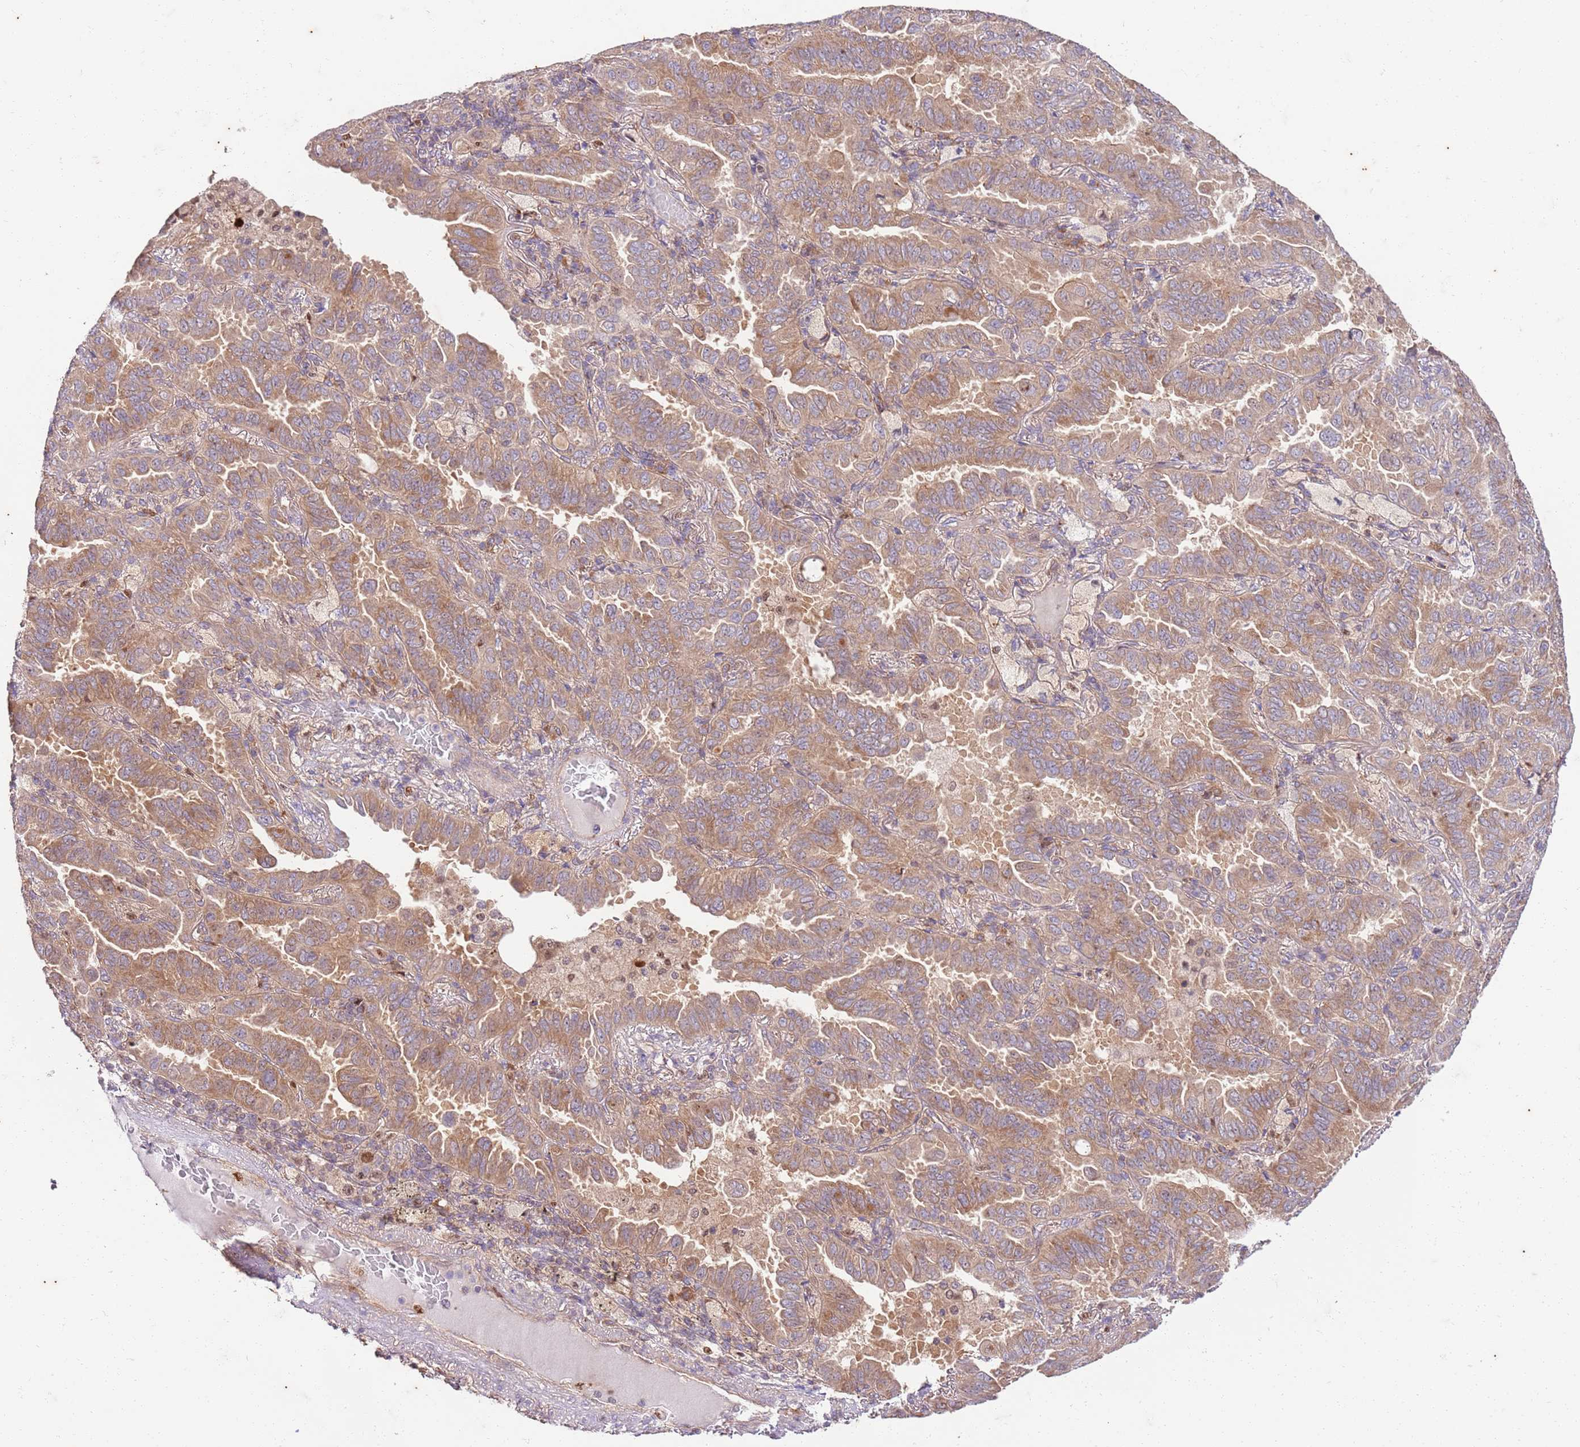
{"staining": {"intensity": "moderate", "quantity": ">75%", "location": "cytoplasmic/membranous"}, "tissue": "lung cancer", "cell_type": "Tumor cells", "image_type": "cancer", "snomed": [{"axis": "morphology", "description": "Adenocarcinoma, NOS"}, {"axis": "topography", "description": "Lung"}], "caption": "Human adenocarcinoma (lung) stained with a brown dye reveals moderate cytoplasmic/membranous positive expression in approximately >75% of tumor cells.", "gene": "OSBP", "patient": {"sex": "male", "age": 64}}